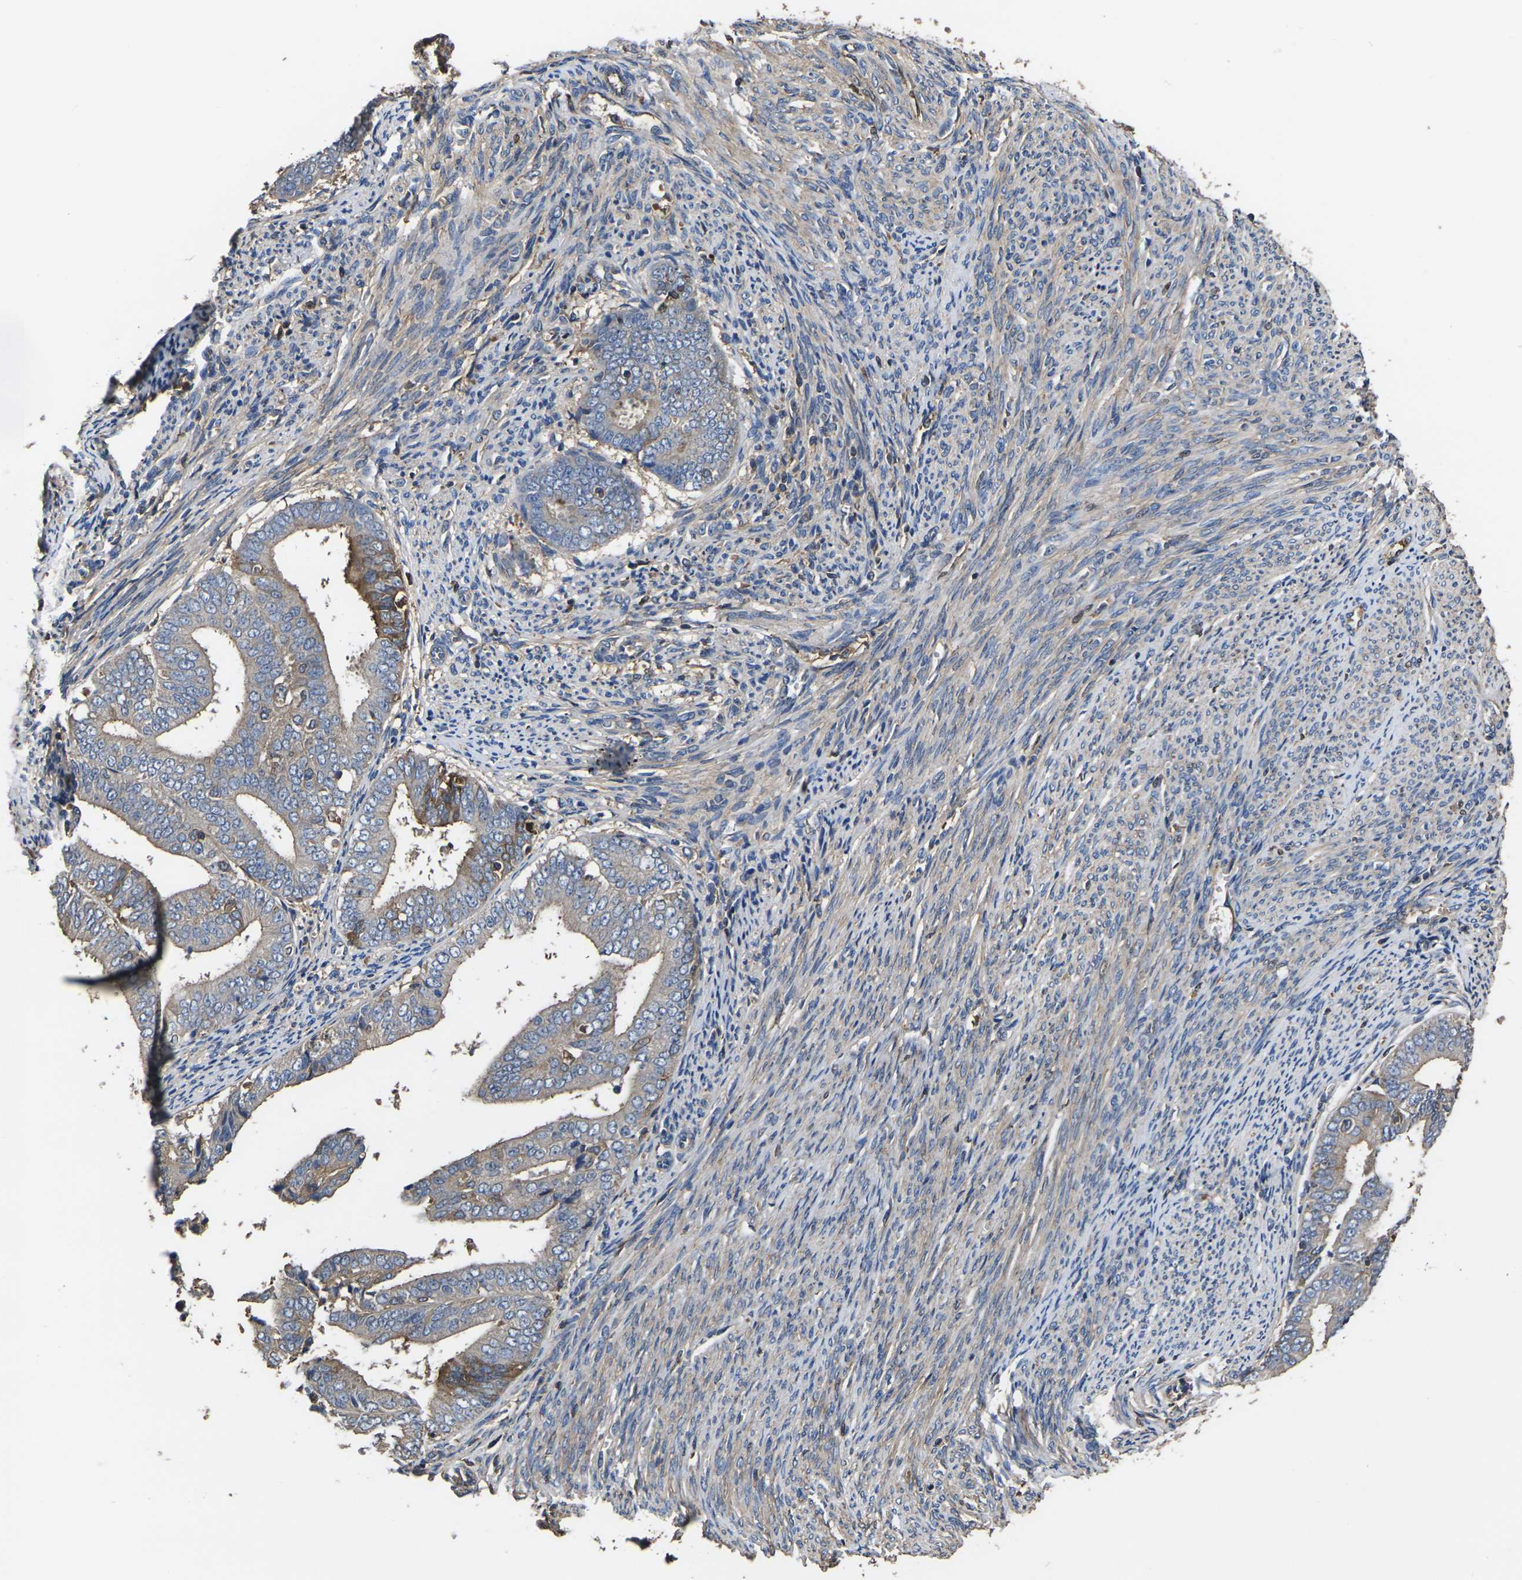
{"staining": {"intensity": "moderate", "quantity": "25%-75%", "location": "cytoplasmic/membranous"}, "tissue": "endometrial cancer", "cell_type": "Tumor cells", "image_type": "cancer", "snomed": [{"axis": "morphology", "description": "Adenocarcinoma, NOS"}, {"axis": "topography", "description": "Endometrium"}], "caption": "A photomicrograph showing moderate cytoplasmic/membranous staining in about 25%-75% of tumor cells in endometrial cancer (adenocarcinoma), as visualized by brown immunohistochemical staining.", "gene": "HSPG2", "patient": {"sex": "female", "age": 63}}